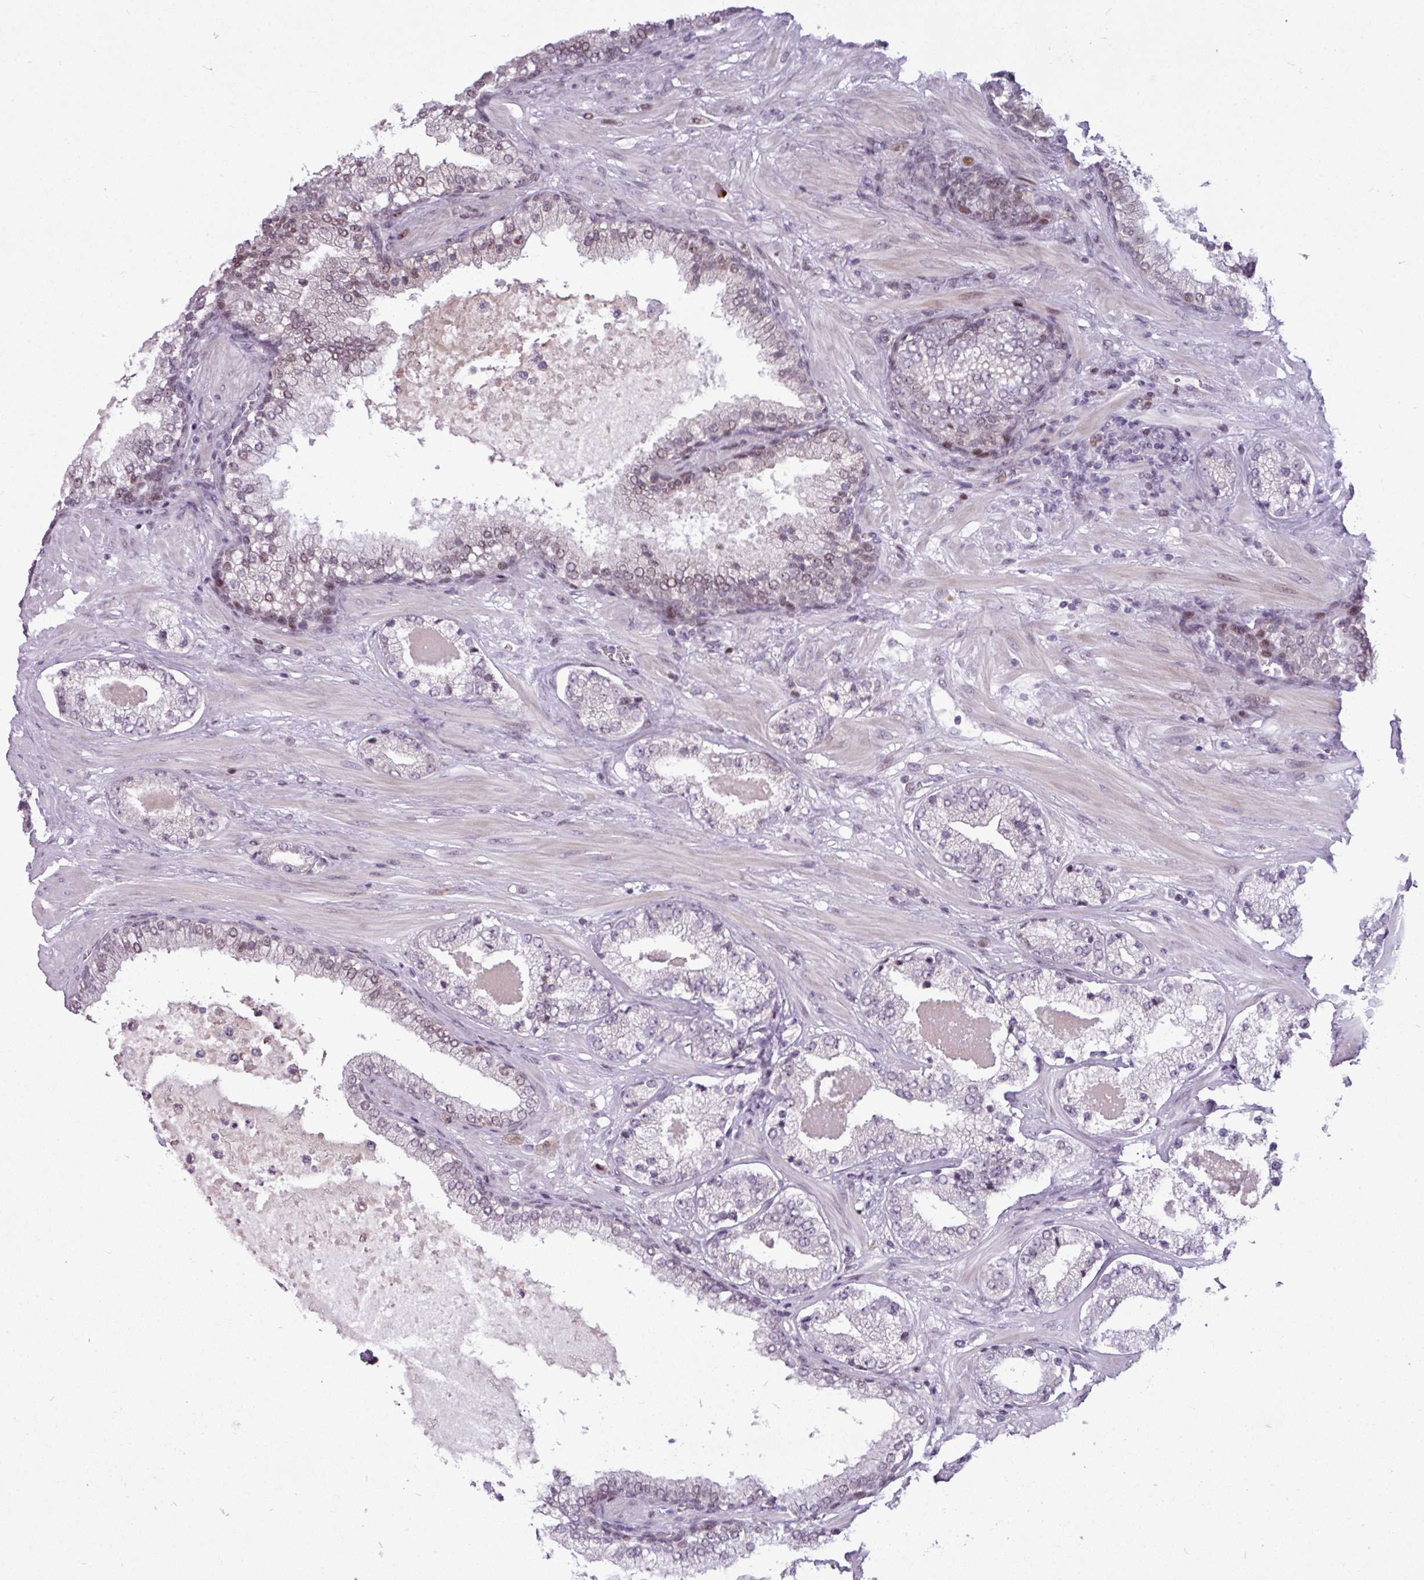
{"staining": {"intensity": "negative", "quantity": "none", "location": "none"}, "tissue": "prostate cancer", "cell_type": "Tumor cells", "image_type": "cancer", "snomed": [{"axis": "morphology", "description": "Adenocarcinoma, High grade"}, {"axis": "topography", "description": "Prostate"}], "caption": "This is an IHC photomicrograph of prostate cancer (high-grade adenocarcinoma). There is no staining in tumor cells.", "gene": "SLC66A2", "patient": {"sex": "male", "age": 55}}